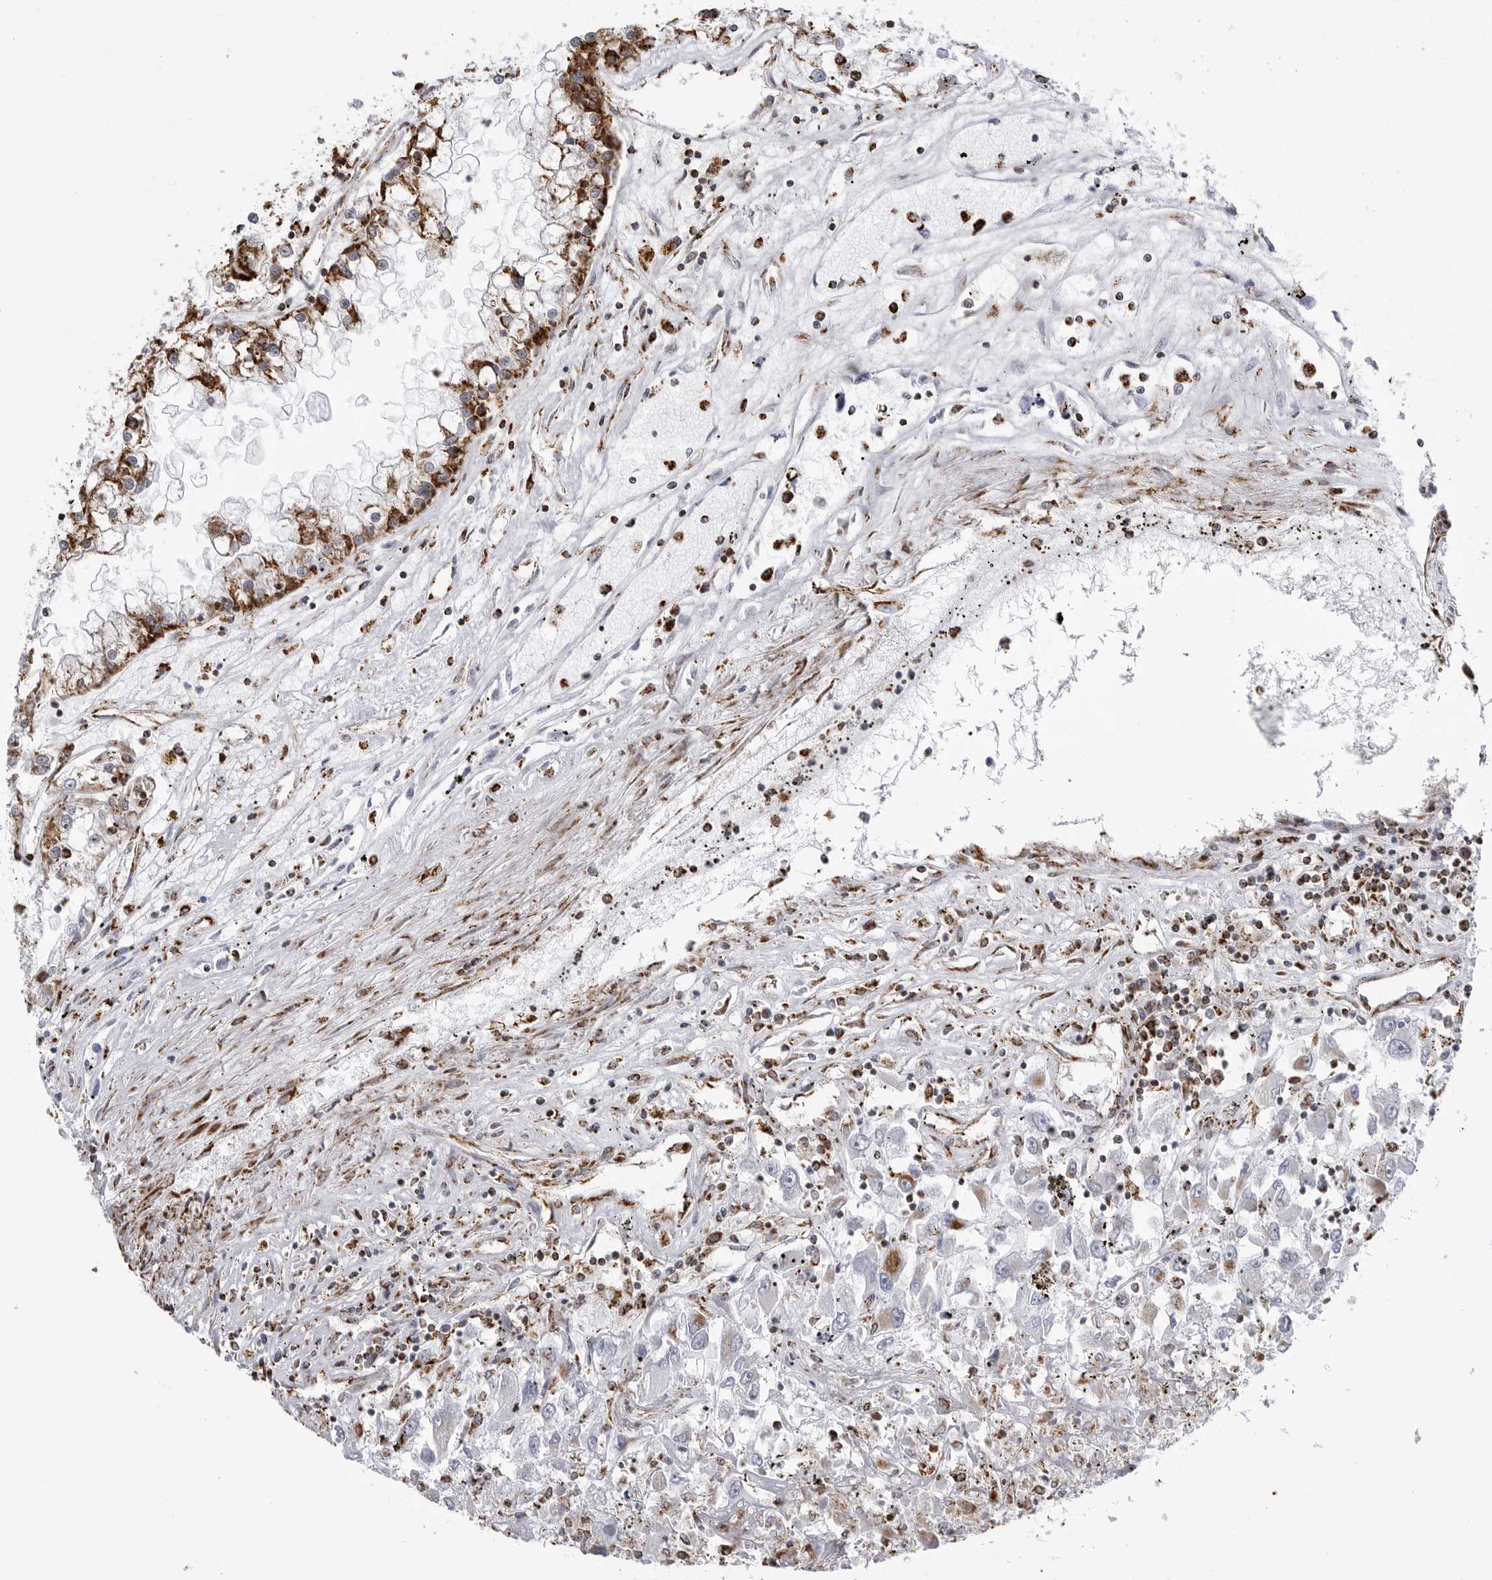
{"staining": {"intensity": "strong", "quantity": "<25%", "location": "cytoplasmic/membranous"}, "tissue": "renal cancer", "cell_type": "Tumor cells", "image_type": "cancer", "snomed": [{"axis": "morphology", "description": "Adenocarcinoma, NOS"}, {"axis": "topography", "description": "Kidney"}], "caption": "Immunohistochemistry (IHC) (DAB) staining of human adenocarcinoma (renal) reveals strong cytoplasmic/membranous protein positivity in approximately <25% of tumor cells.", "gene": "COX5A", "patient": {"sex": "female", "age": 52}}